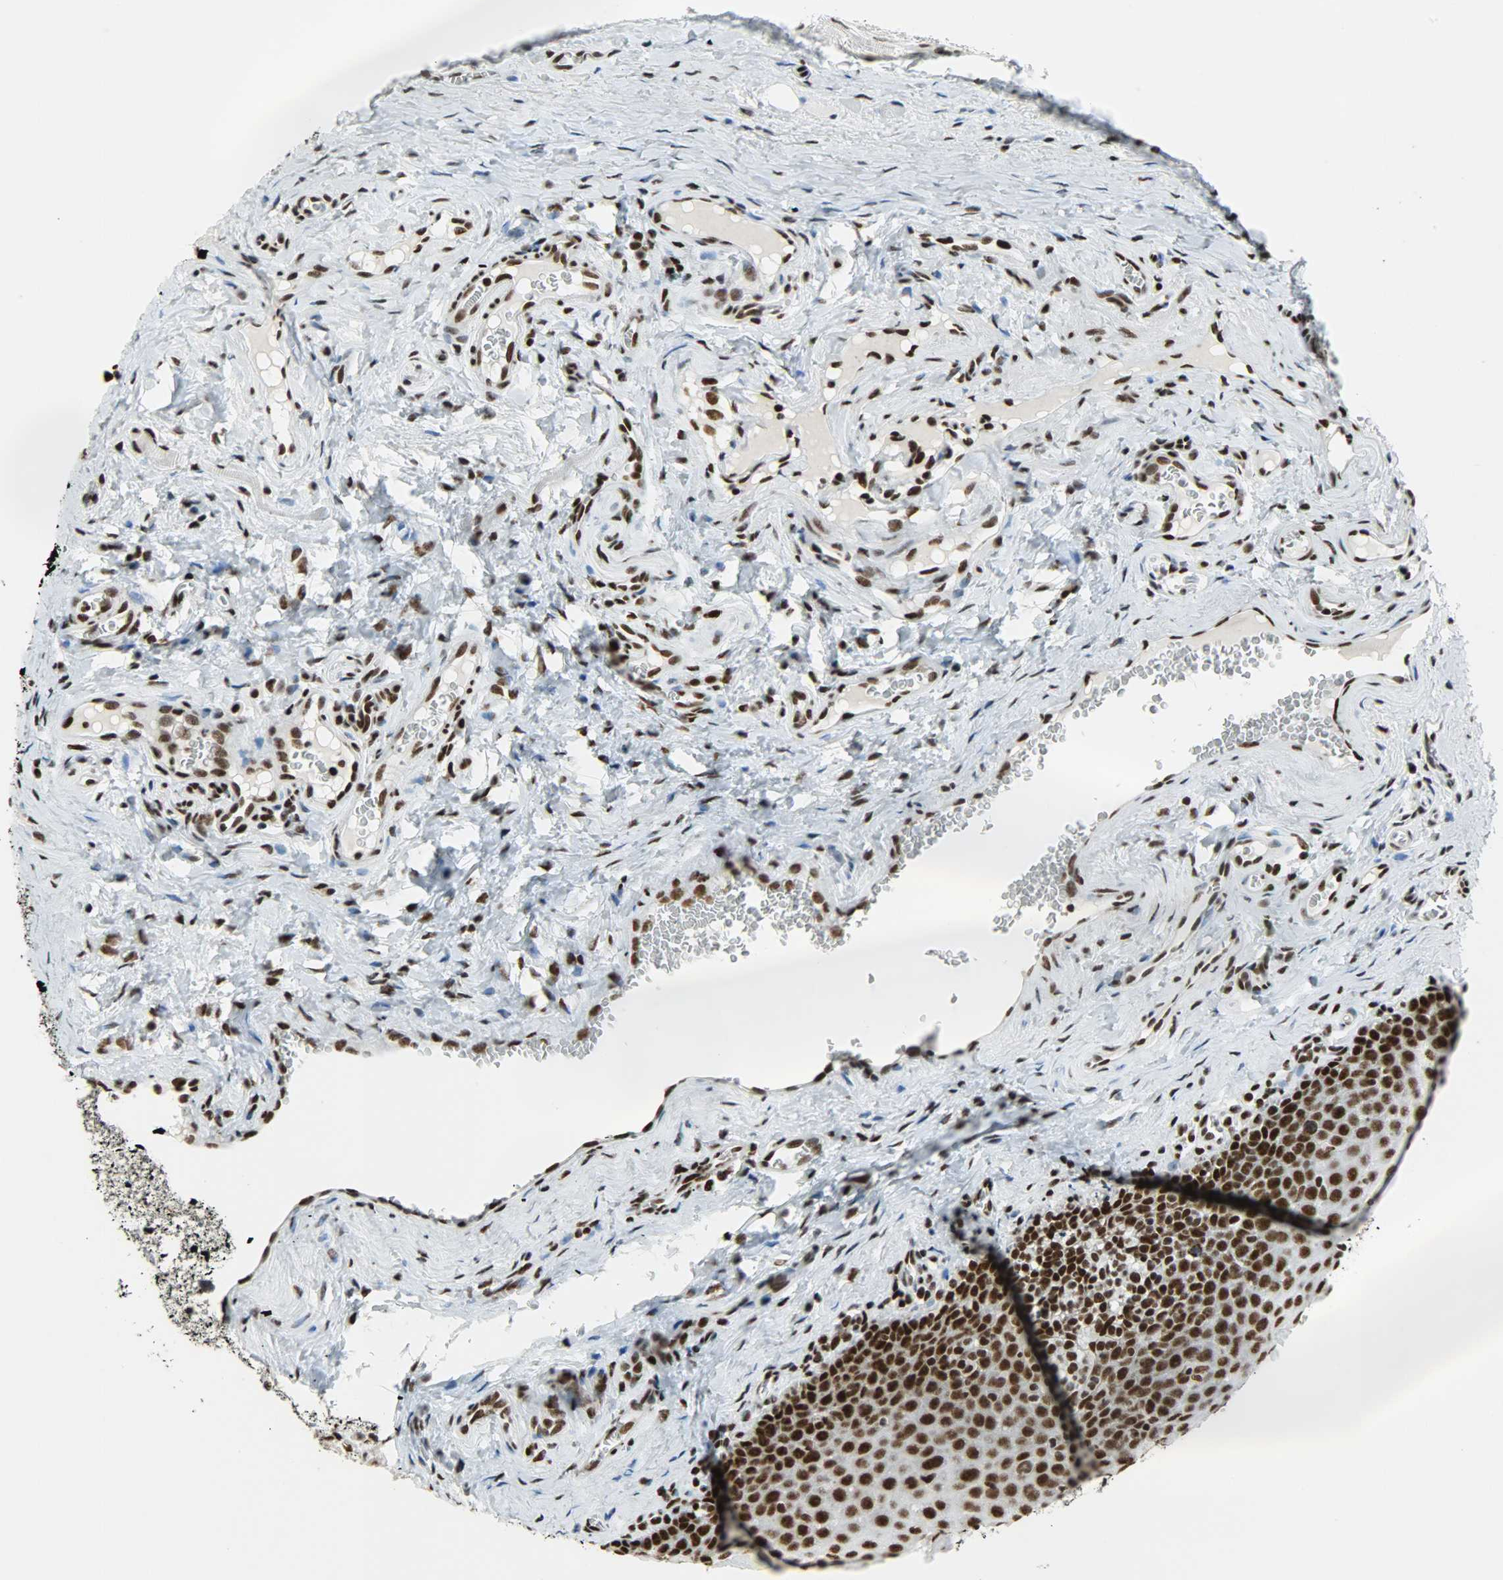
{"staining": {"intensity": "strong", "quantity": ">75%", "location": "nuclear"}, "tissue": "oral mucosa", "cell_type": "Squamous epithelial cells", "image_type": "normal", "snomed": [{"axis": "morphology", "description": "Normal tissue, NOS"}, {"axis": "topography", "description": "Oral tissue"}], "caption": "Protein analysis of normal oral mucosa demonstrates strong nuclear positivity in about >75% of squamous epithelial cells. (Brightfield microscopy of DAB IHC at high magnification).", "gene": "SNRPA", "patient": {"sex": "male", "age": 20}}